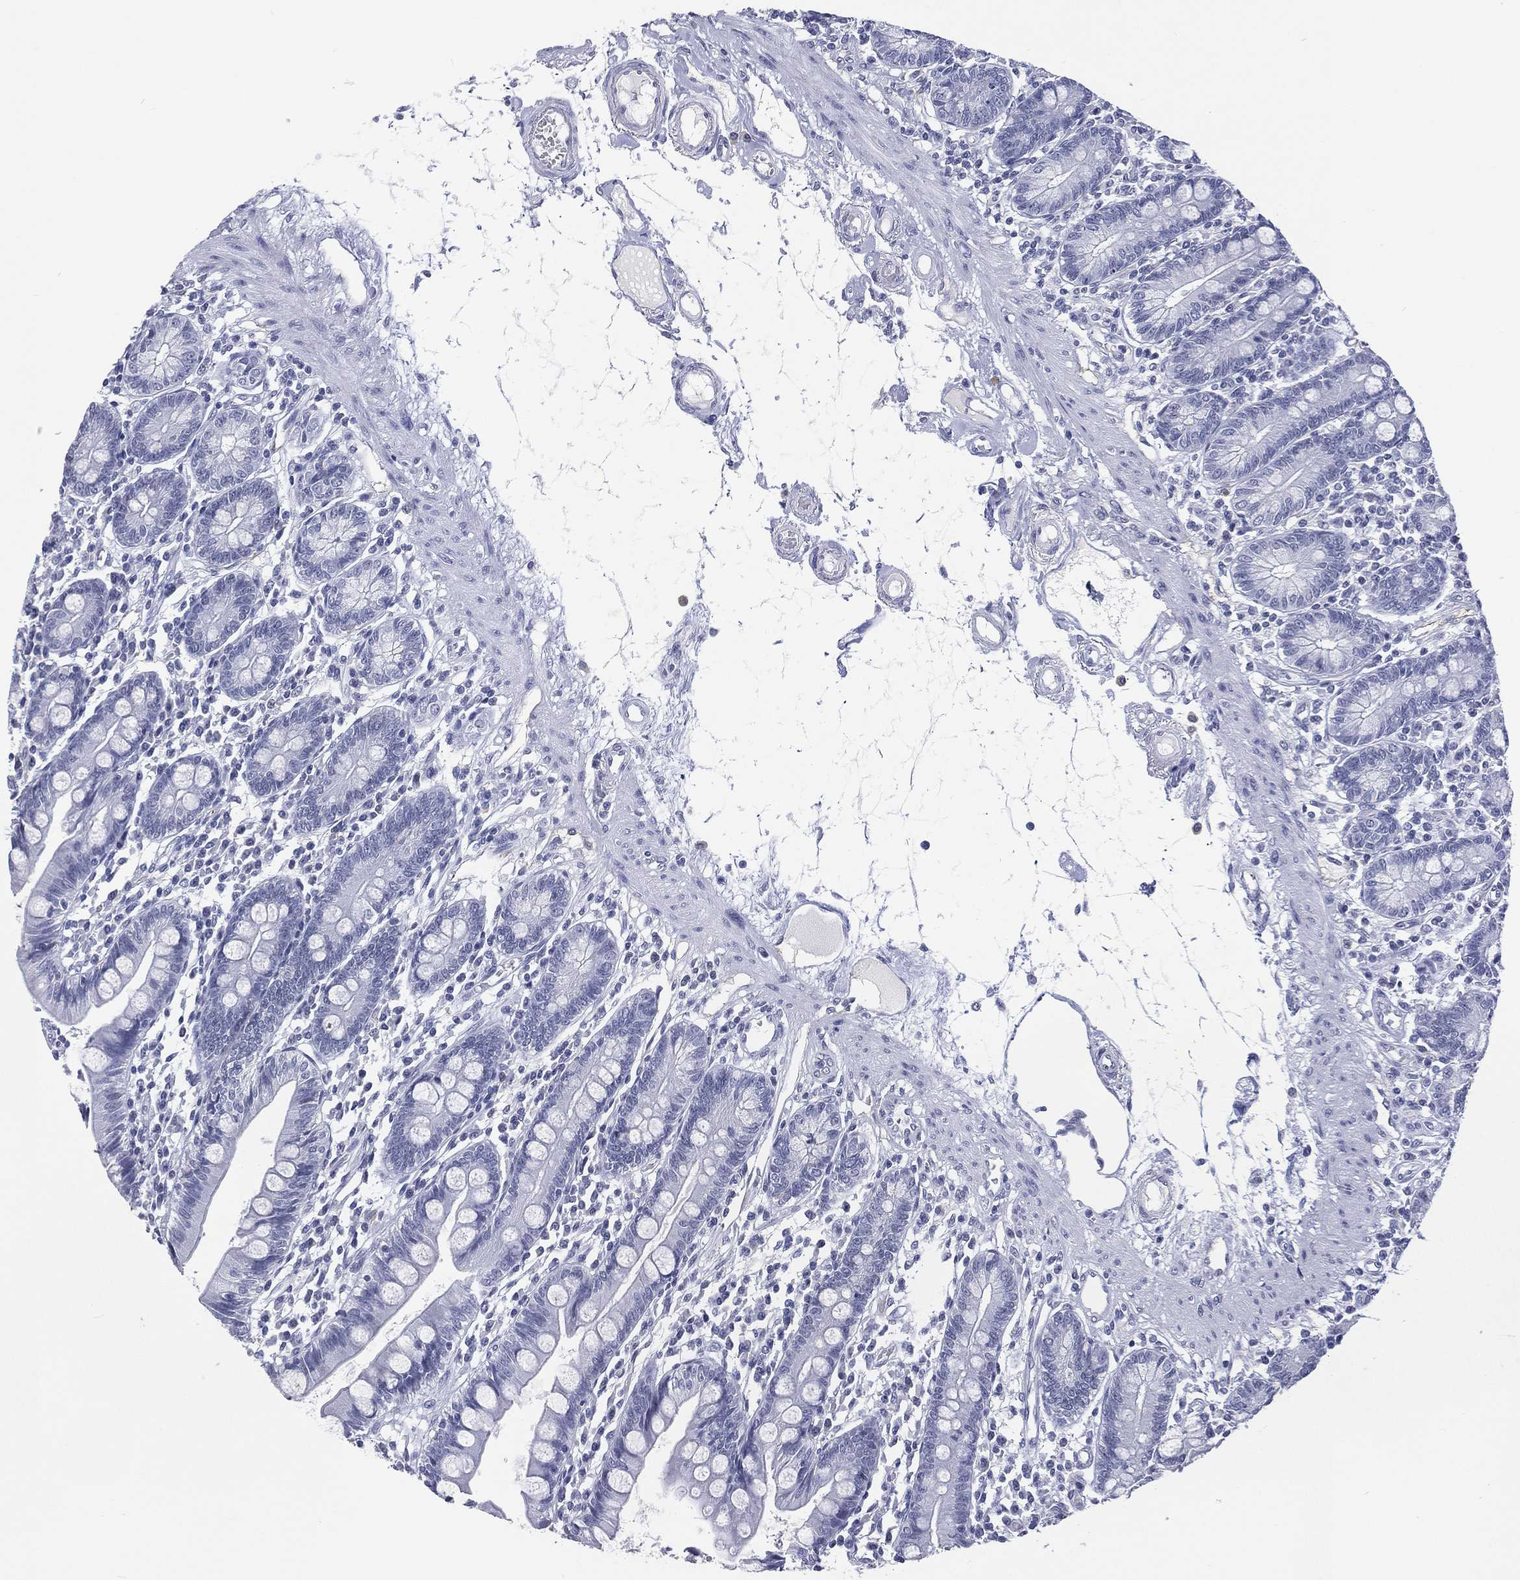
{"staining": {"intensity": "negative", "quantity": "none", "location": "none"}, "tissue": "small intestine", "cell_type": "Glandular cells", "image_type": "normal", "snomed": [{"axis": "morphology", "description": "Normal tissue, NOS"}, {"axis": "topography", "description": "Small intestine"}], "caption": "This is a photomicrograph of immunohistochemistry (IHC) staining of unremarkable small intestine, which shows no staining in glandular cells. (Brightfield microscopy of DAB (3,3'-diaminobenzidine) immunohistochemistry at high magnification).", "gene": "SSX1", "patient": {"sex": "male", "age": 88}}